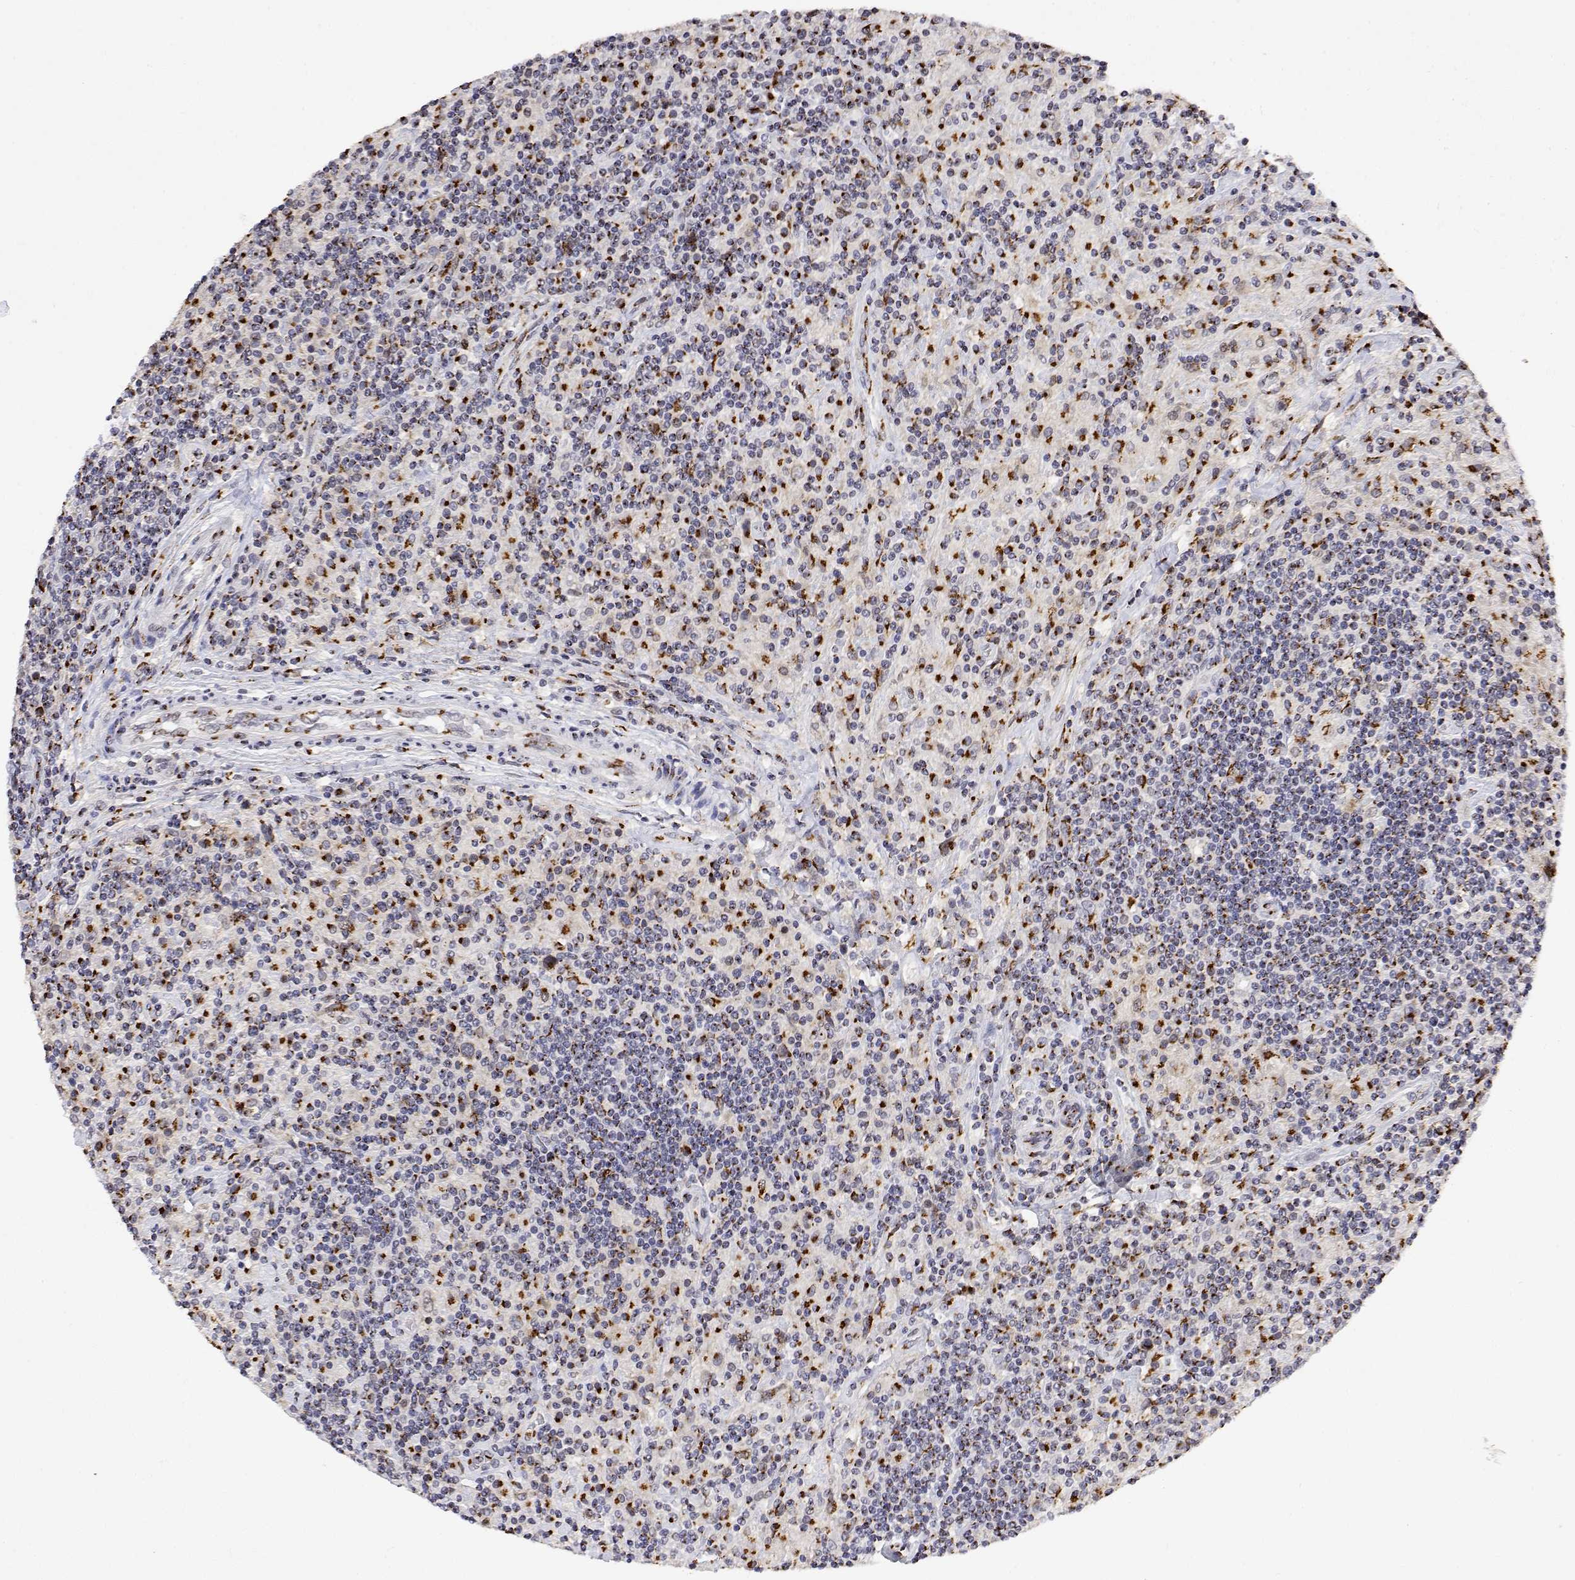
{"staining": {"intensity": "strong", "quantity": "<25%", "location": "cytoplasmic/membranous"}, "tissue": "lymphoma", "cell_type": "Tumor cells", "image_type": "cancer", "snomed": [{"axis": "morphology", "description": "Hodgkin's disease, NOS"}, {"axis": "topography", "description": "Lymph node"}], "caption": "The histopathology image shows a brown stain indicating the presence of a protein in the cytoplasmic/membranous of tumor cells in lymphoma.", "gene": "YIPF3", "patient": {"sex": "male", "age": 70}}